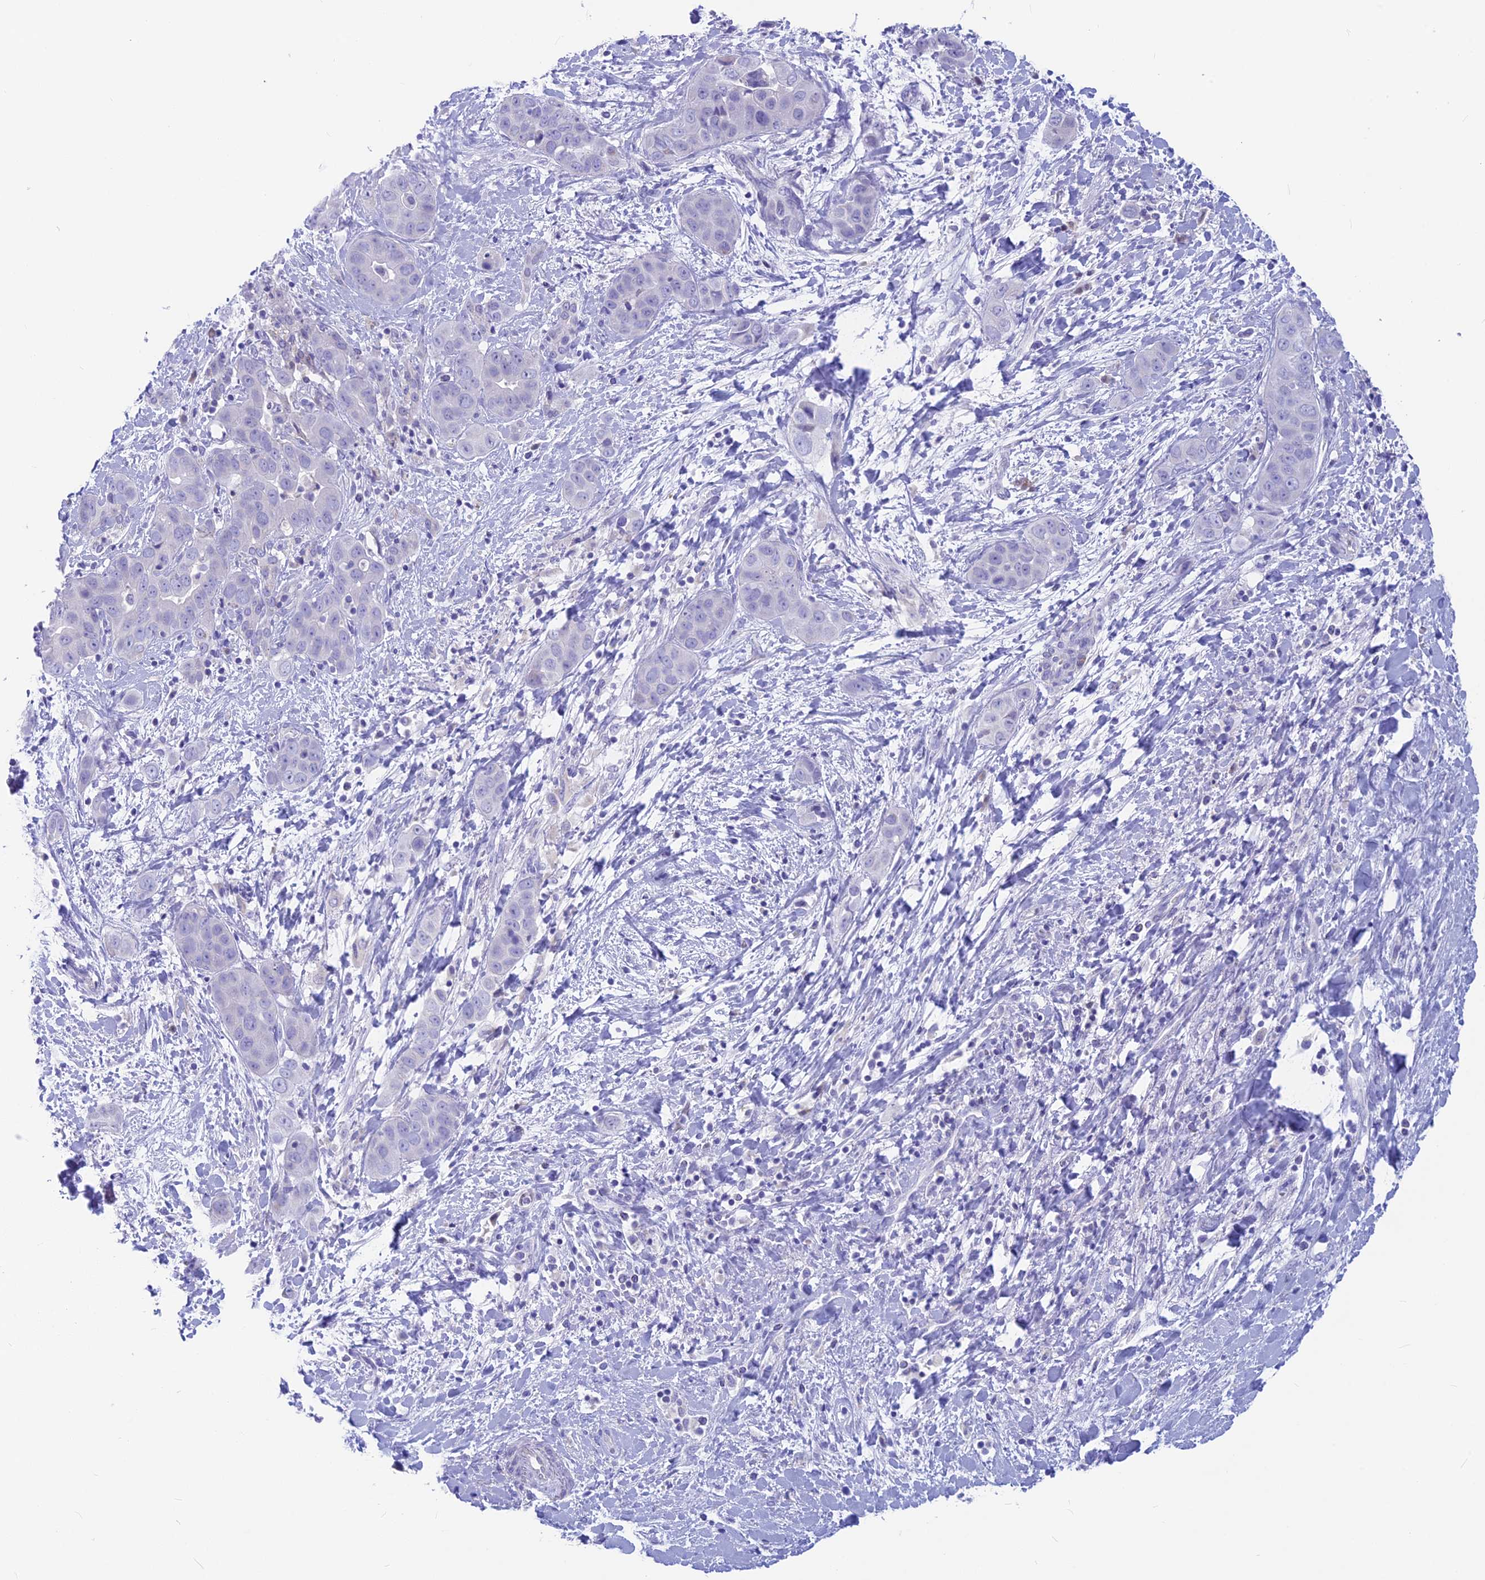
{"staining": {"intensity": "negative", "quantity": "none", "location": "none"}, "tissue": "liver cancer", "cell_type": "Tumor cells", "image_type": "cancer", "snomed": [{"axis": "morphology", "description": "Cholangiocarcinoma"}, {"axis": "topography", "description": "Liver"}], "caption": "The IHC image has no significant staining in tumor cells of liver cancer (cholangiocarcinoma) tissue.", "gene": "SNTN", "patient": {"sex": "female", "age": 52}}